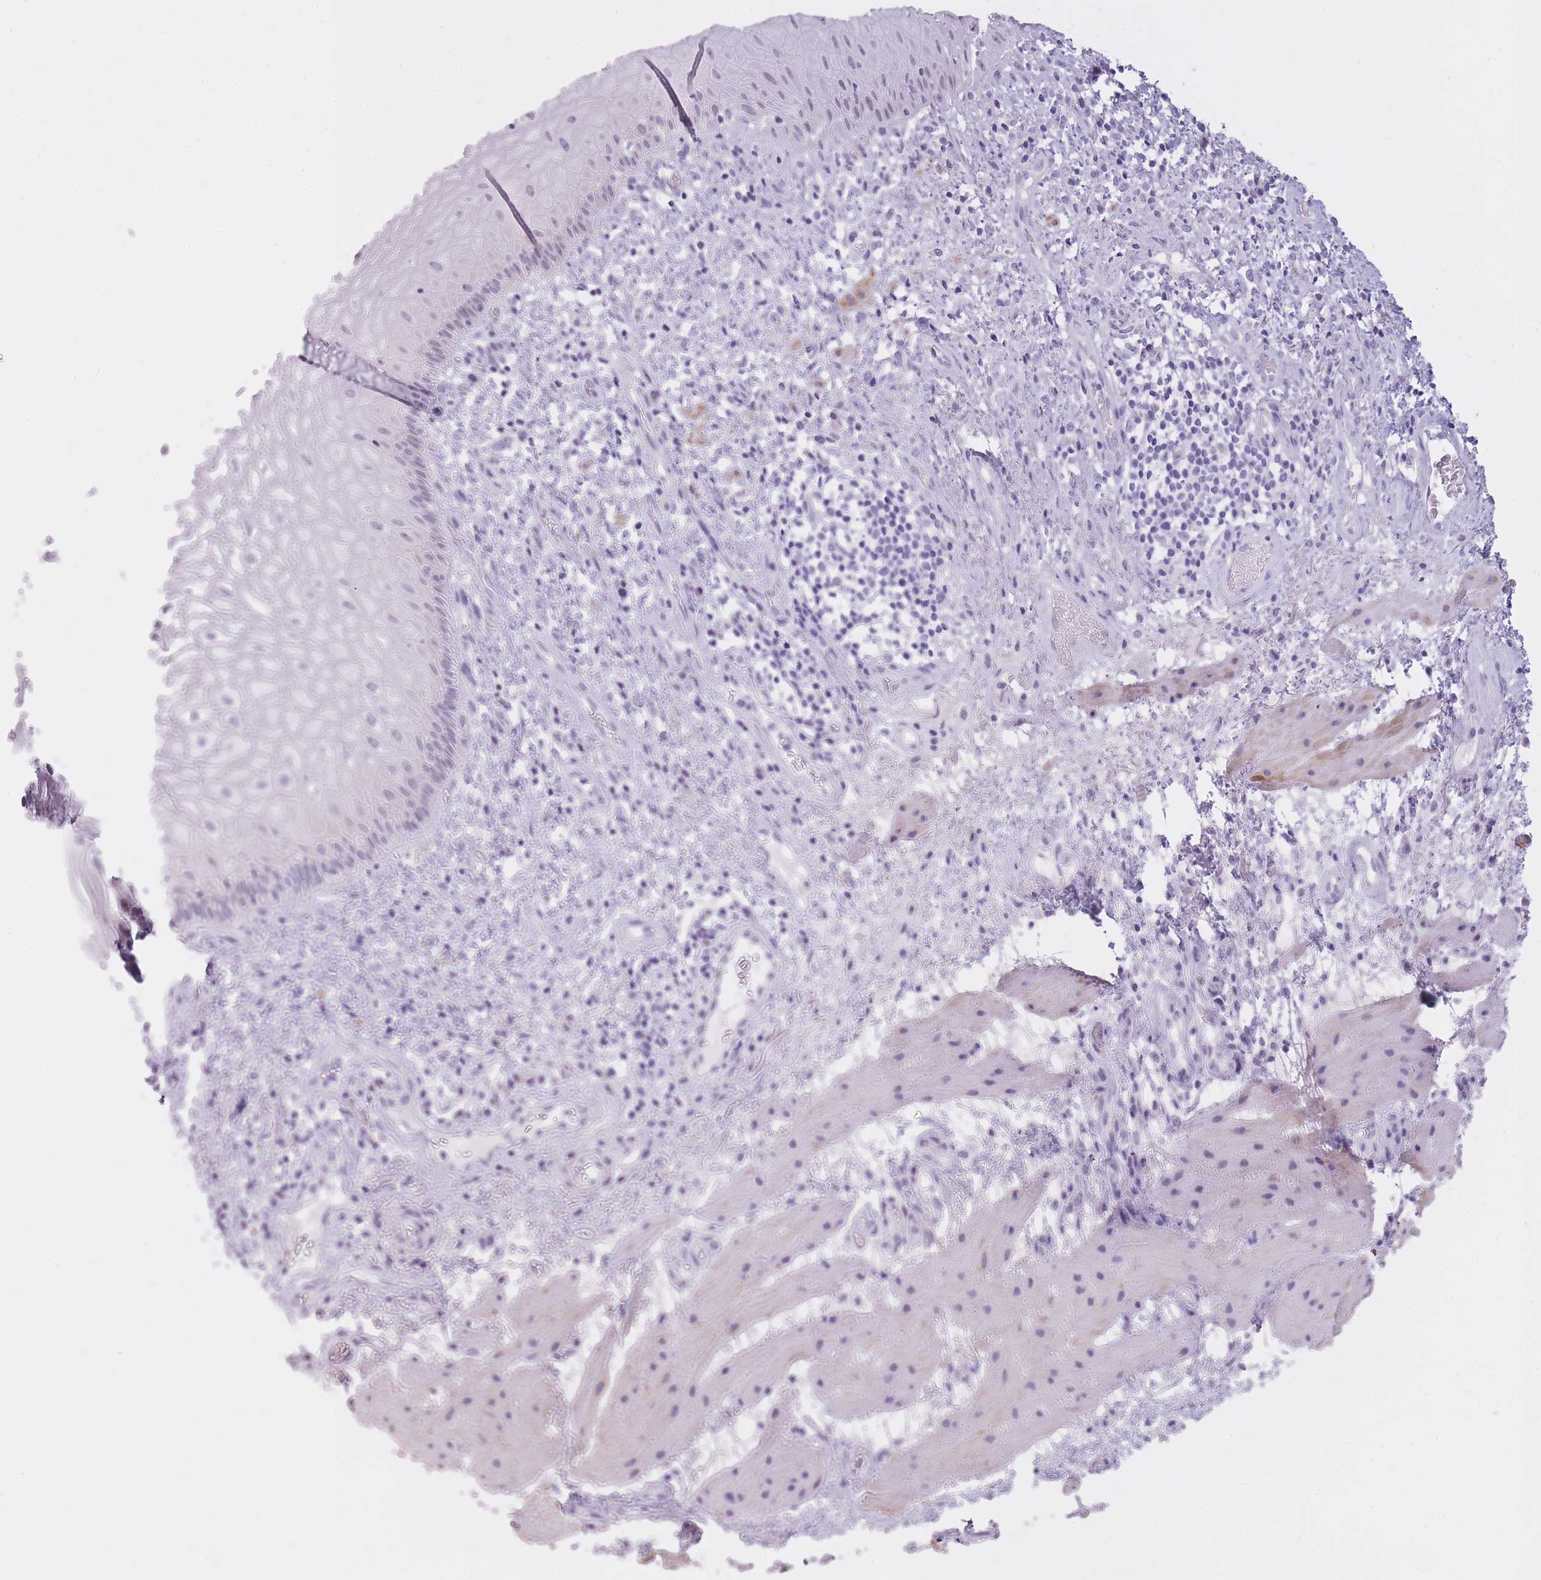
{"staining": {"intensity": "negative", "quantity": "none", "location": "none"}, "tissue": "esophagus", "cell_type": "Squamous epithelial cells", "image_type": "normal", "snomed": [{"axis": "morphology", "description": "Normal tissue, NOS"}, {"axis": "topography", "description": "Esophagus"}], "caption": "This is a photomicrograph of IHC staining of benign esophagus, which shows no expression in squamous epithelial cells.", "gene": "GOLGA6A", "patient": {"sex": "female", "age": 75}}